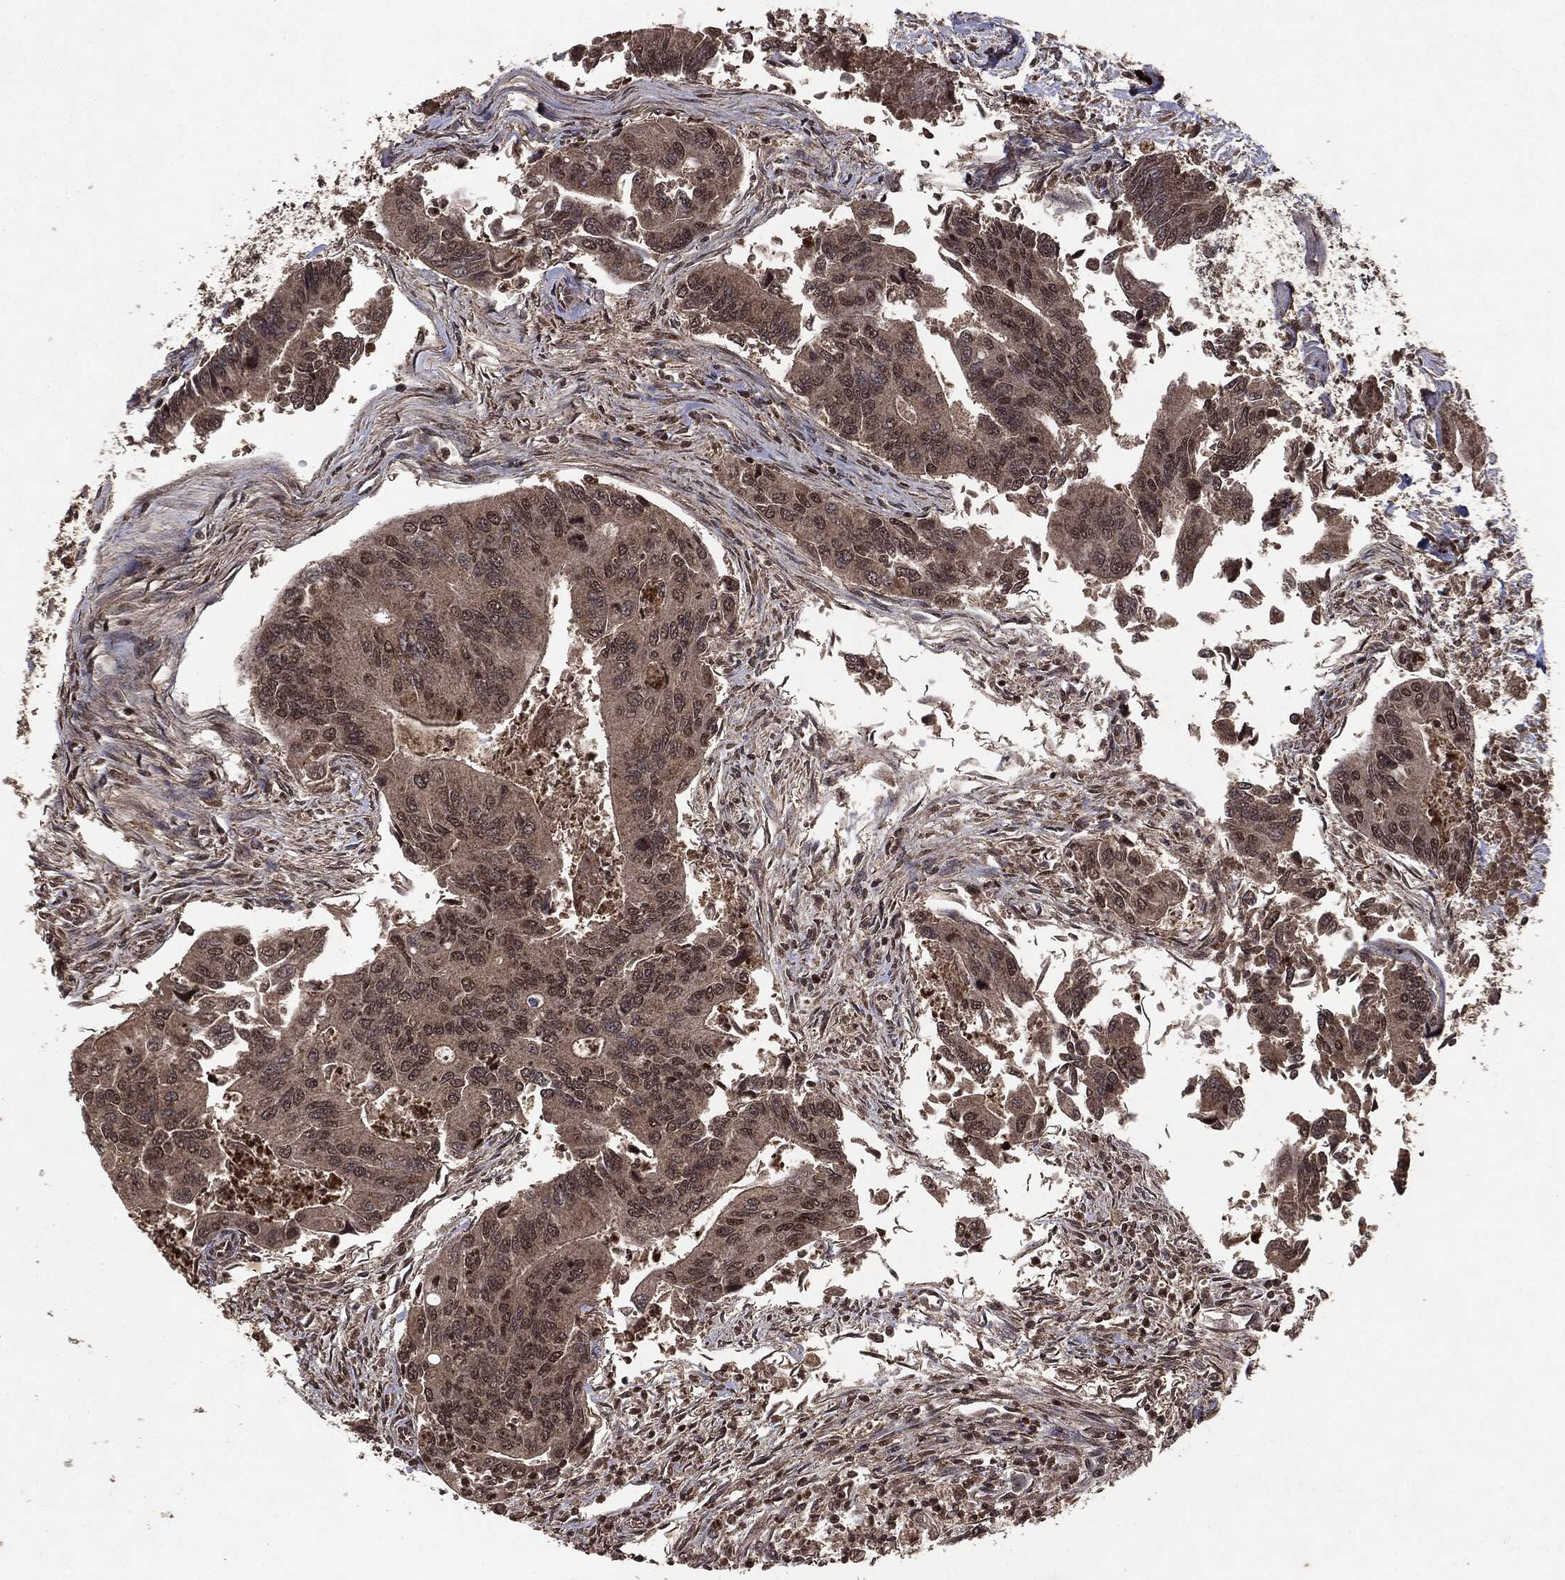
{"staining": {"intensity": "weak", "quantity": "25%-75%", "location": "cytoplasmic/membranous,nuclear"}, "tissue": "colorectal cancer", "cell_type": "Tumor cells", "image_type": "cancer", "snomed": [{"axis": "morphology", "description": "Adenocarcinoma, NOS"}, {"axis": "topography", "description": "Colon"}], "caption": "Immunohistochemical staining of colorectal cancer exhibits low levels of weak cytoplasmic/membranous and nuclear protein positivity in approximately 25%-75% of tumor cells.", "gene": "PEBP1", "patient": {"sex": "female", "age": 67}}